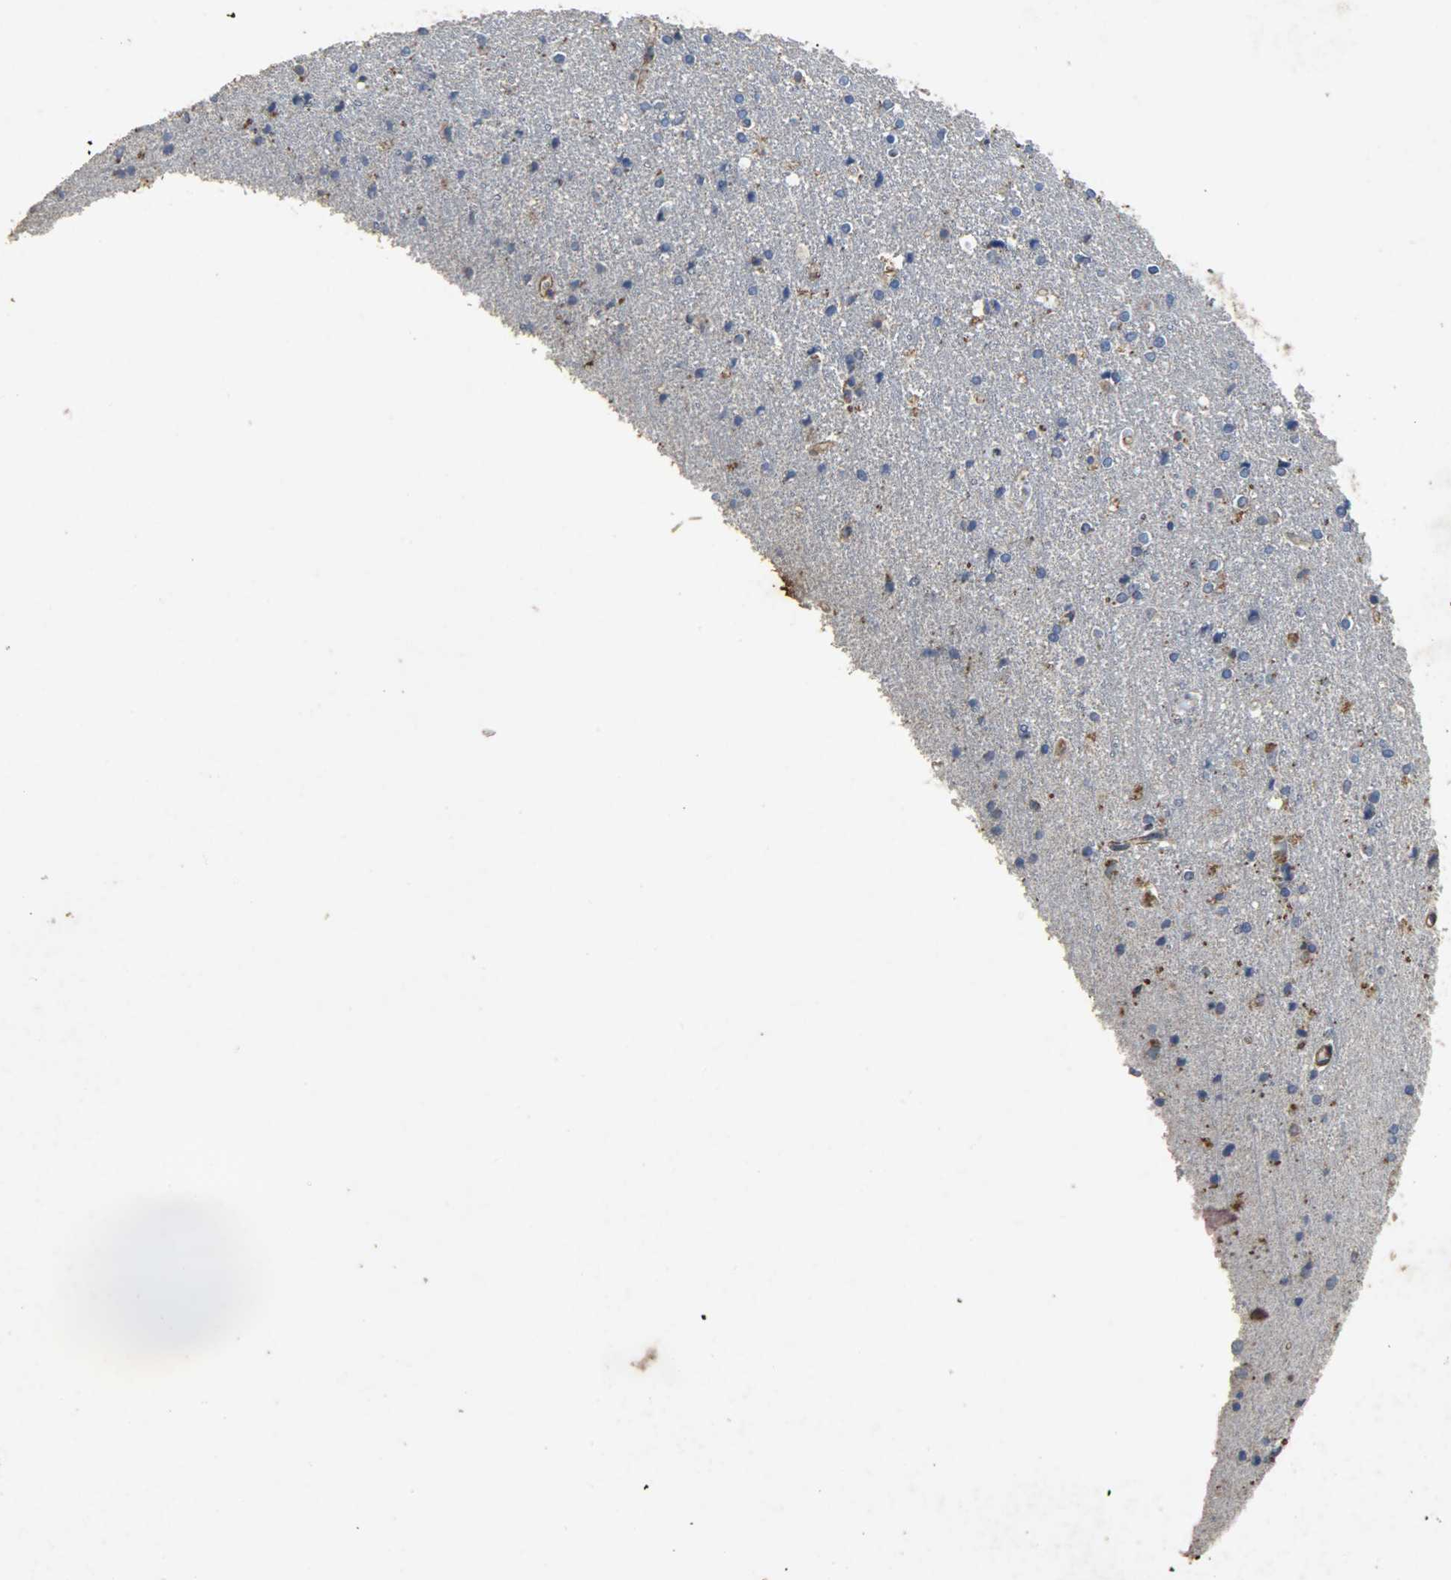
{"staining": {"intensity": "moderate", "quantity": "<25%", "location": "cytoplasmic/membranous"}, "tissue": "caudate", "cell_type": "Glial cells", "image_type": "normal", "snomed": [{"axis": "morphology", "description": "Normal tissue, NOS"}, {"axis": "topography", "description": "Lateral ventricle wall"}], "caption": "Immunohistochemistry (IHC) histopathology image of benign human caudate stained for a protein (brown), which shows low levels of moderate cytoplasmic/membranous positivity in approximately <25% of glial cells.", "gene": "TPM4", "patient": {"sex": "female", "age": 54}}